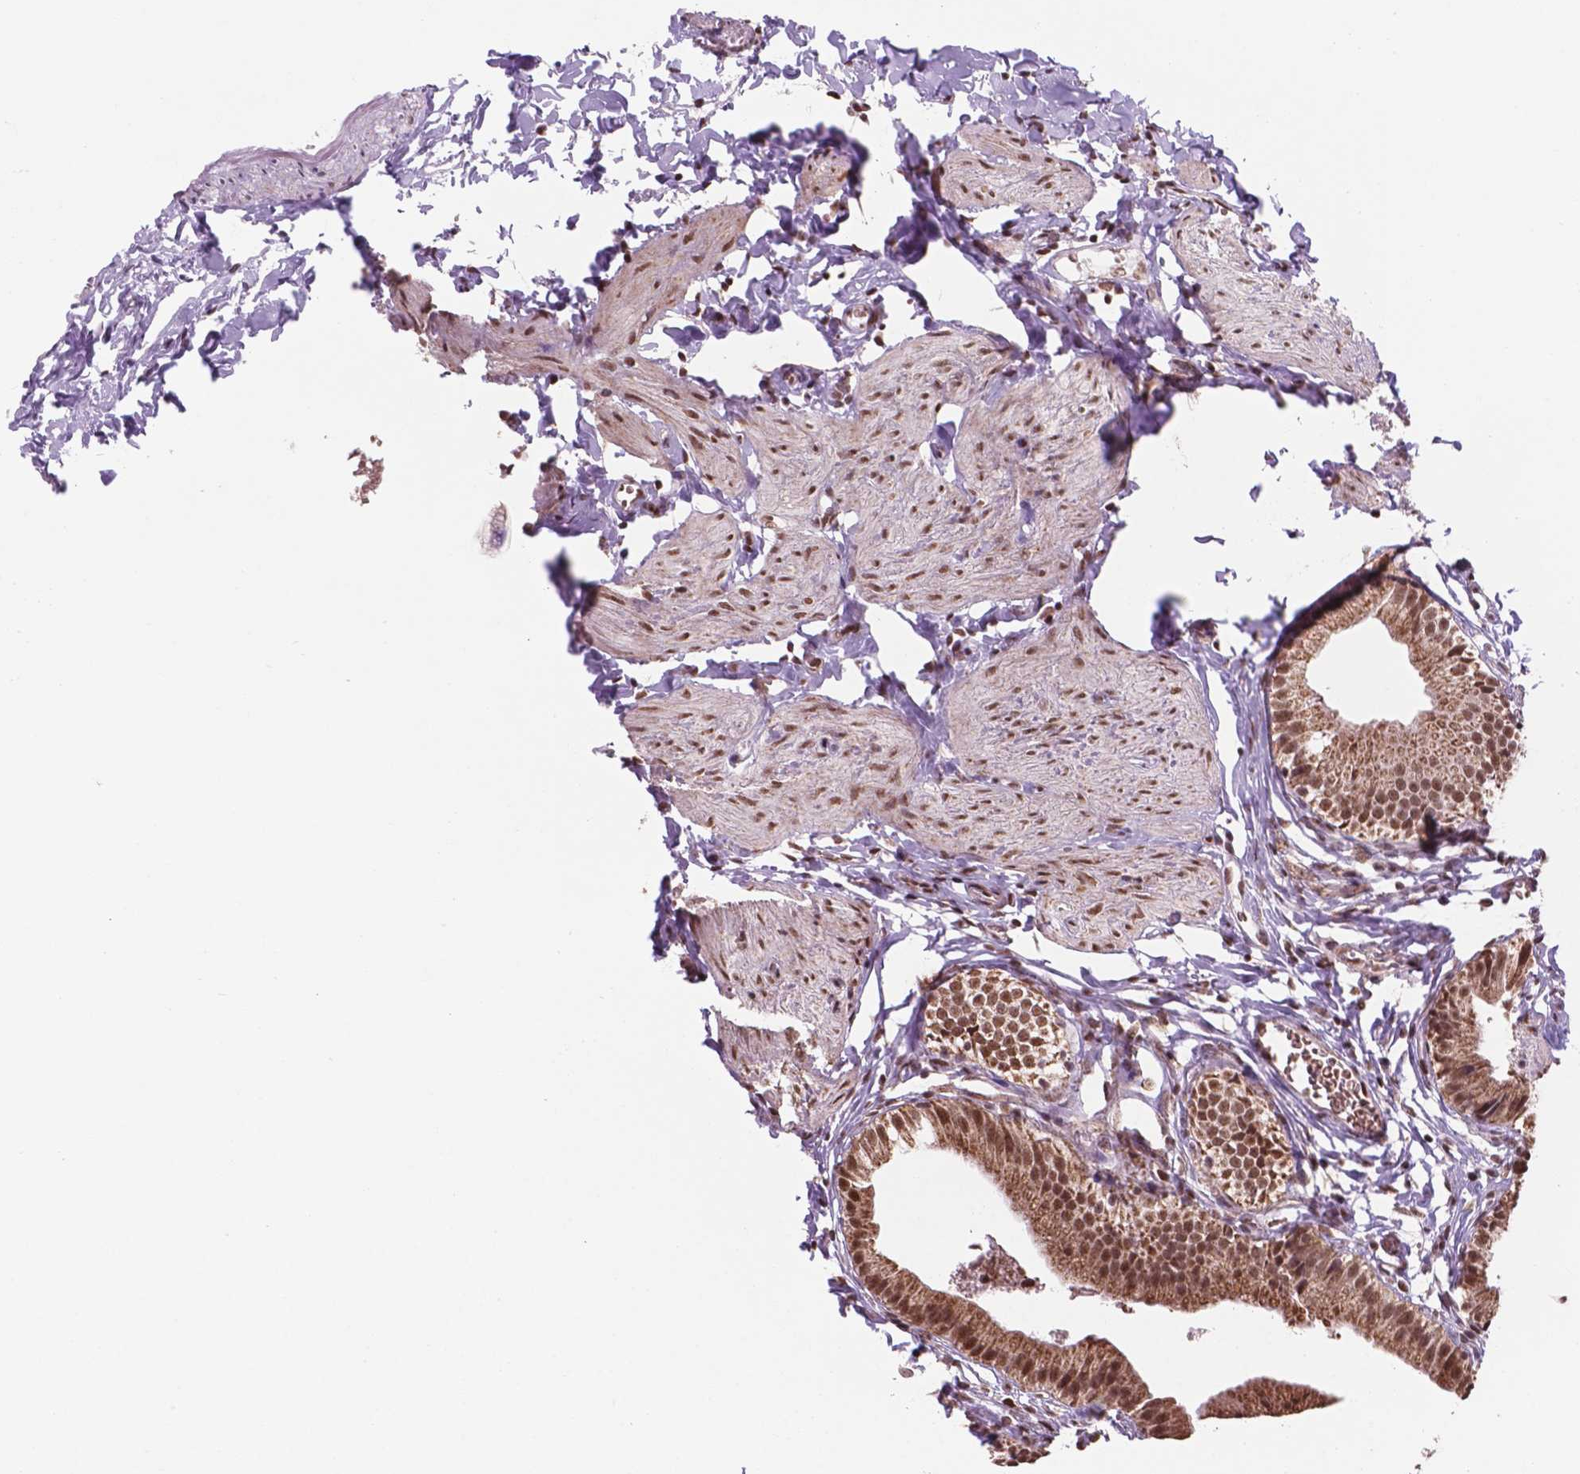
{"staining": {"intensity": "moderate", "quantity": ">75%", "location": "cytoplasmic/membranous,nuclear"}, "tissue": "gallbladder", "cell_type": "Glandular cells", "image_type": "normal", "snomed": [{"axis": "morphology", "description": "Normal tissue, NOS"}, {"axis": "topography", "description": "Gallbladder"}], "caption": "High-power microscopy captured an immunohistochemistry image of normal gallbladder, revealing moderate cytoplasmic/membranous,nuclear staining in about >75% of glandular cells. Using DAB (3,3'-diaminobenzidine) (brown) and hematoxylin (blue) stains, captured at high magnification using brightfield microscopy.", "gene": "NDUFA10", "patient": {"sex": "female", "age": 47}}